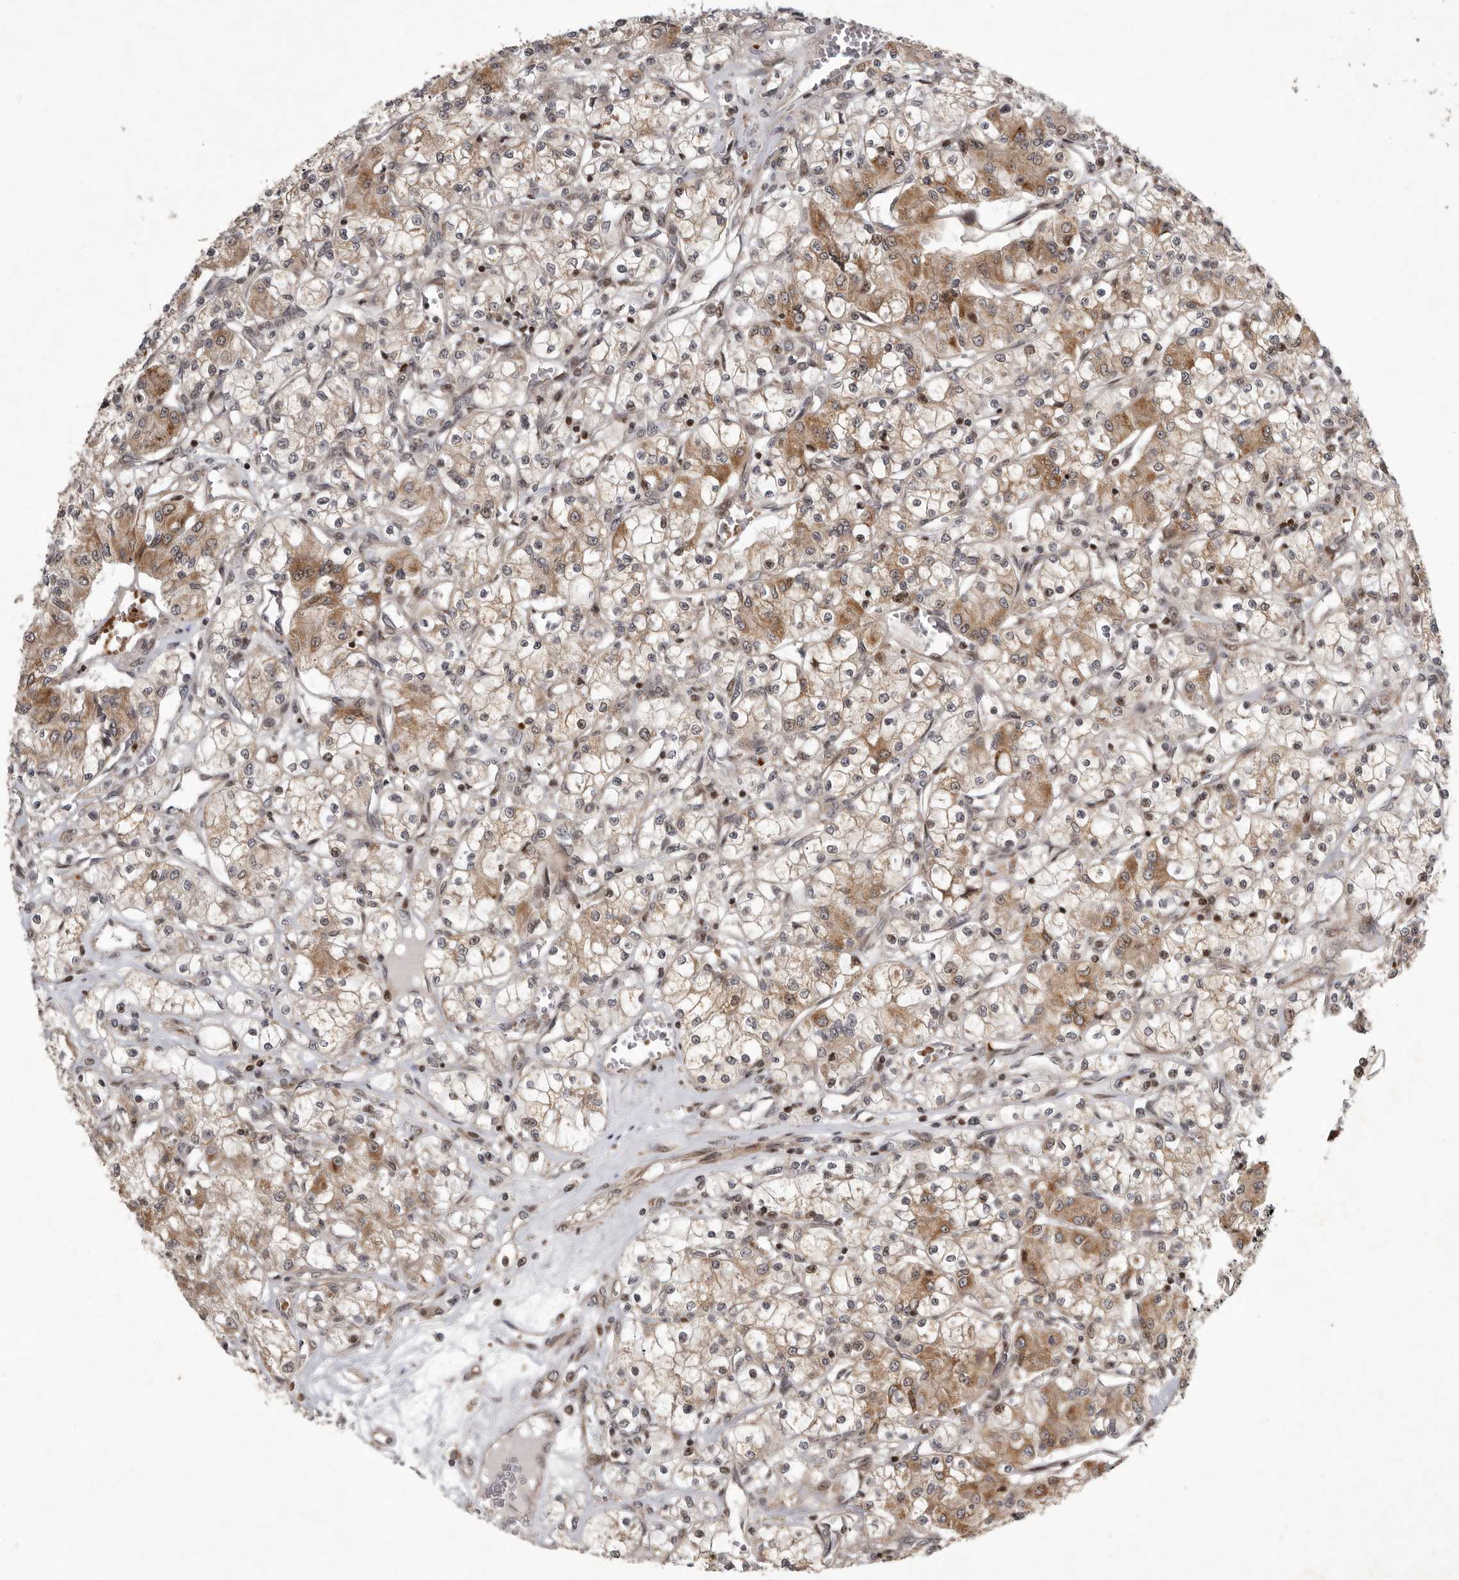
{"staining": {"intensity": "moderate", "quantity": ">75%", "location": "cytoplasmic/membranous,nuclear"}, "tissue": "renal cancer", "cell_type": "Tumor cells", "image_type": "cancer", "snomed": [{"axis": "morphology", "description": "Adenocarcinoma, NOS"}, {"axis": "topography", "description": "Kidney"}], "caption": "Tumor cells exhibit medium levels of moderate cytoplasmic/membranous and nuclear positivity in approximately >75% of cells in human renal cancer.", "gene": "RABIF", "patient": {"sex": "female", "age": 59}}